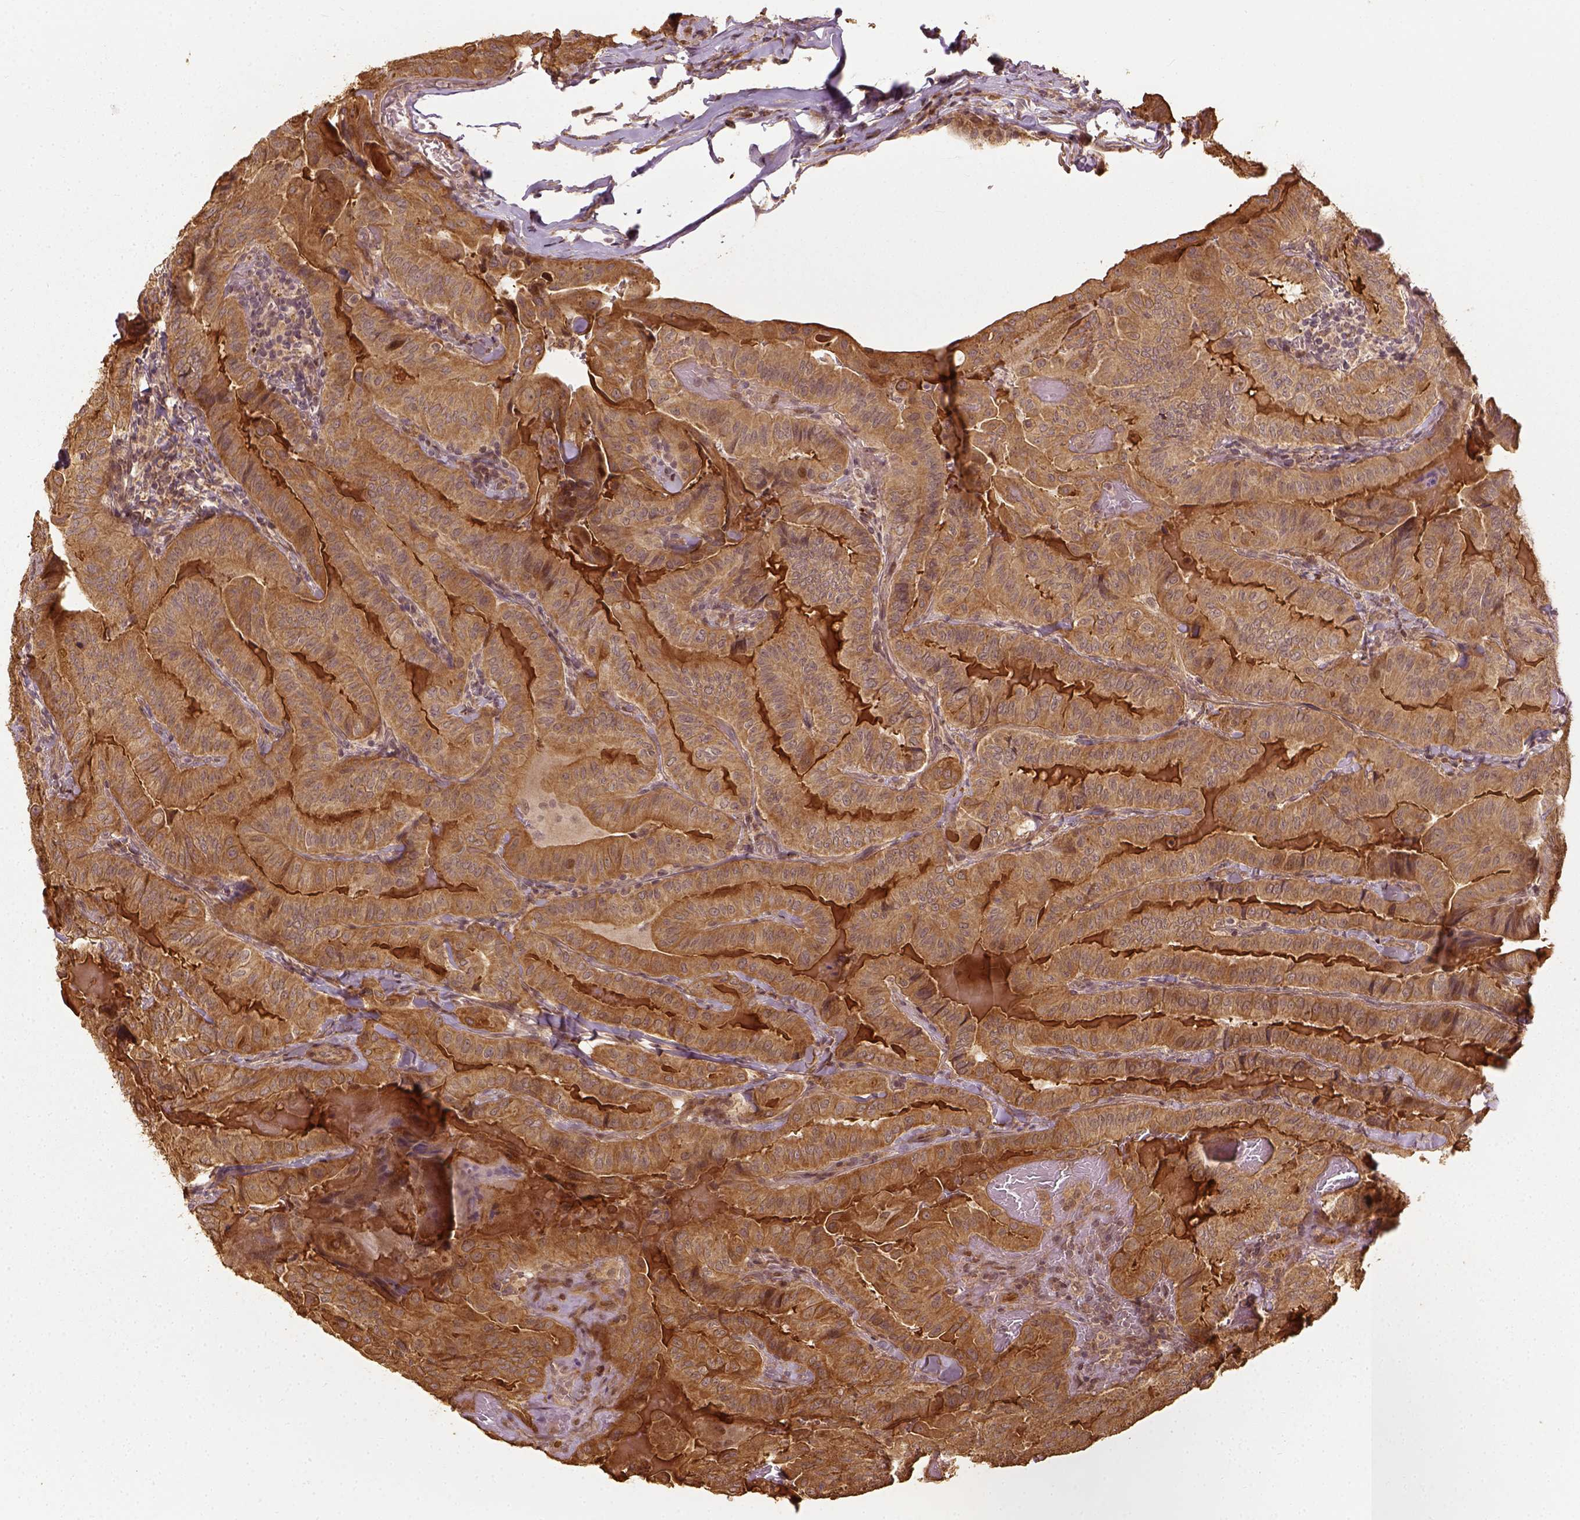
{"staining": {"intensity": "moderate", "quantity": ">75%", "location": "cytoplasmic/membranous"}, "tissue": "thyroid cancer", "cell_type": "Tumor cells", "image_type": "cancer", "snomed": [{"axis": "morphology", "description": "Papillary adenocarcinoma, NOS"}, {"axis": "topography", "description": "Thyroid gland"}], "caption": "Approximately >75% of tumor cells in papillary adenocarcinoma (thyroid) reveal moderate cytoplasmic/membranous protein expression as visualized by brown immunohistochemical staining.", "gene": "VEGFA", "patient": {"sex": "female", "age": 68}}